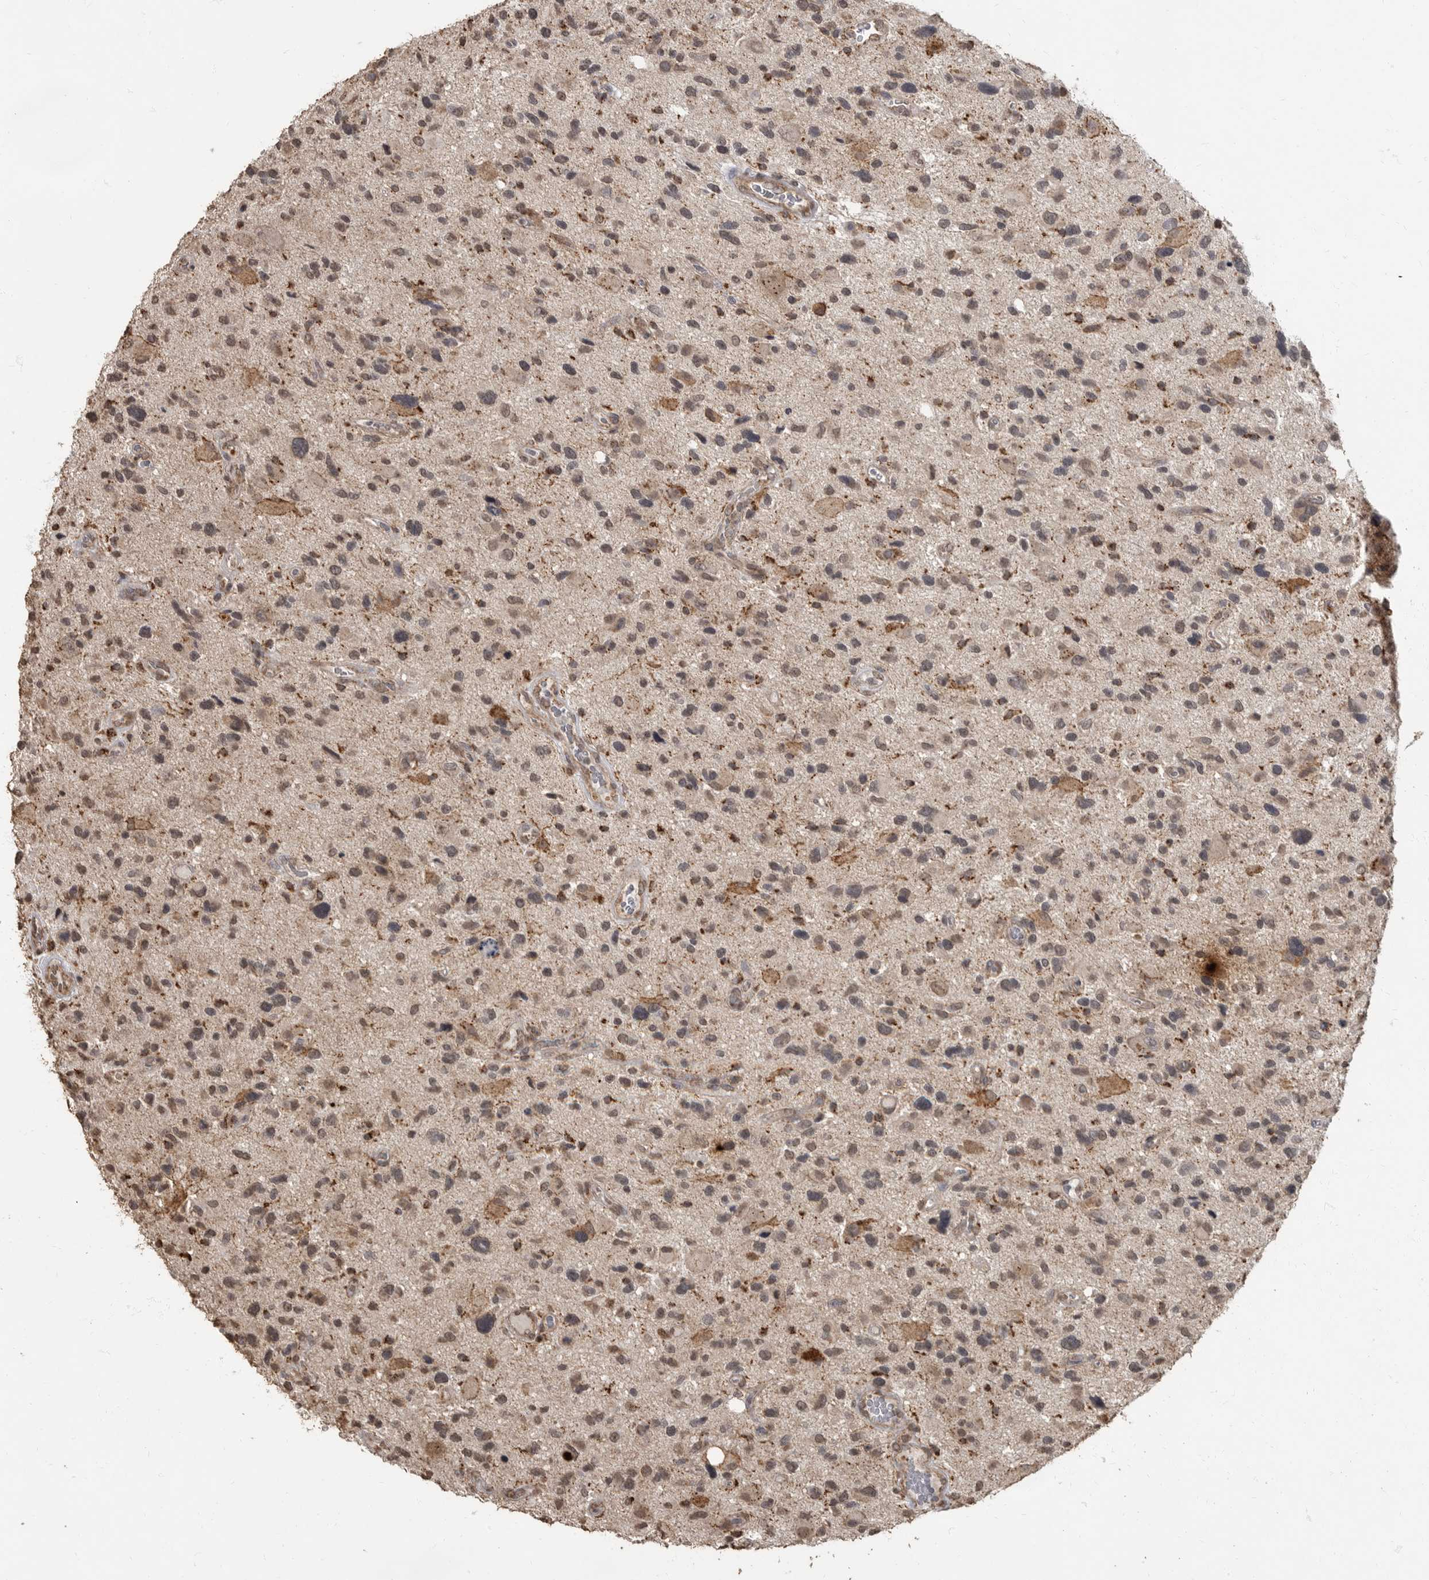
{"staining": {"intensity": "weak", "quantity": ">75%", "location": "cytoplasmic/membranous,nuclear"}, "tissue": "glioma", "cell_type": "Tumor cells", "image_type": "cancer", "snomed": [{"axis": "morphology", "description": "Glioma, malignant, High grade"}, {"axis": "topography", "description": "Brain"}], "caption": "Immunohistochemistry (DAB (3,3'-diaminobenzidine)) staining of glioma demonstrates weak cytoplasmic/membranous and nuclear protein expression in approximately >75% of tumor cells. Nuclei are stained in blue.", "gene": "MAFG", "patient": {"sex": "male", "age": 33}}